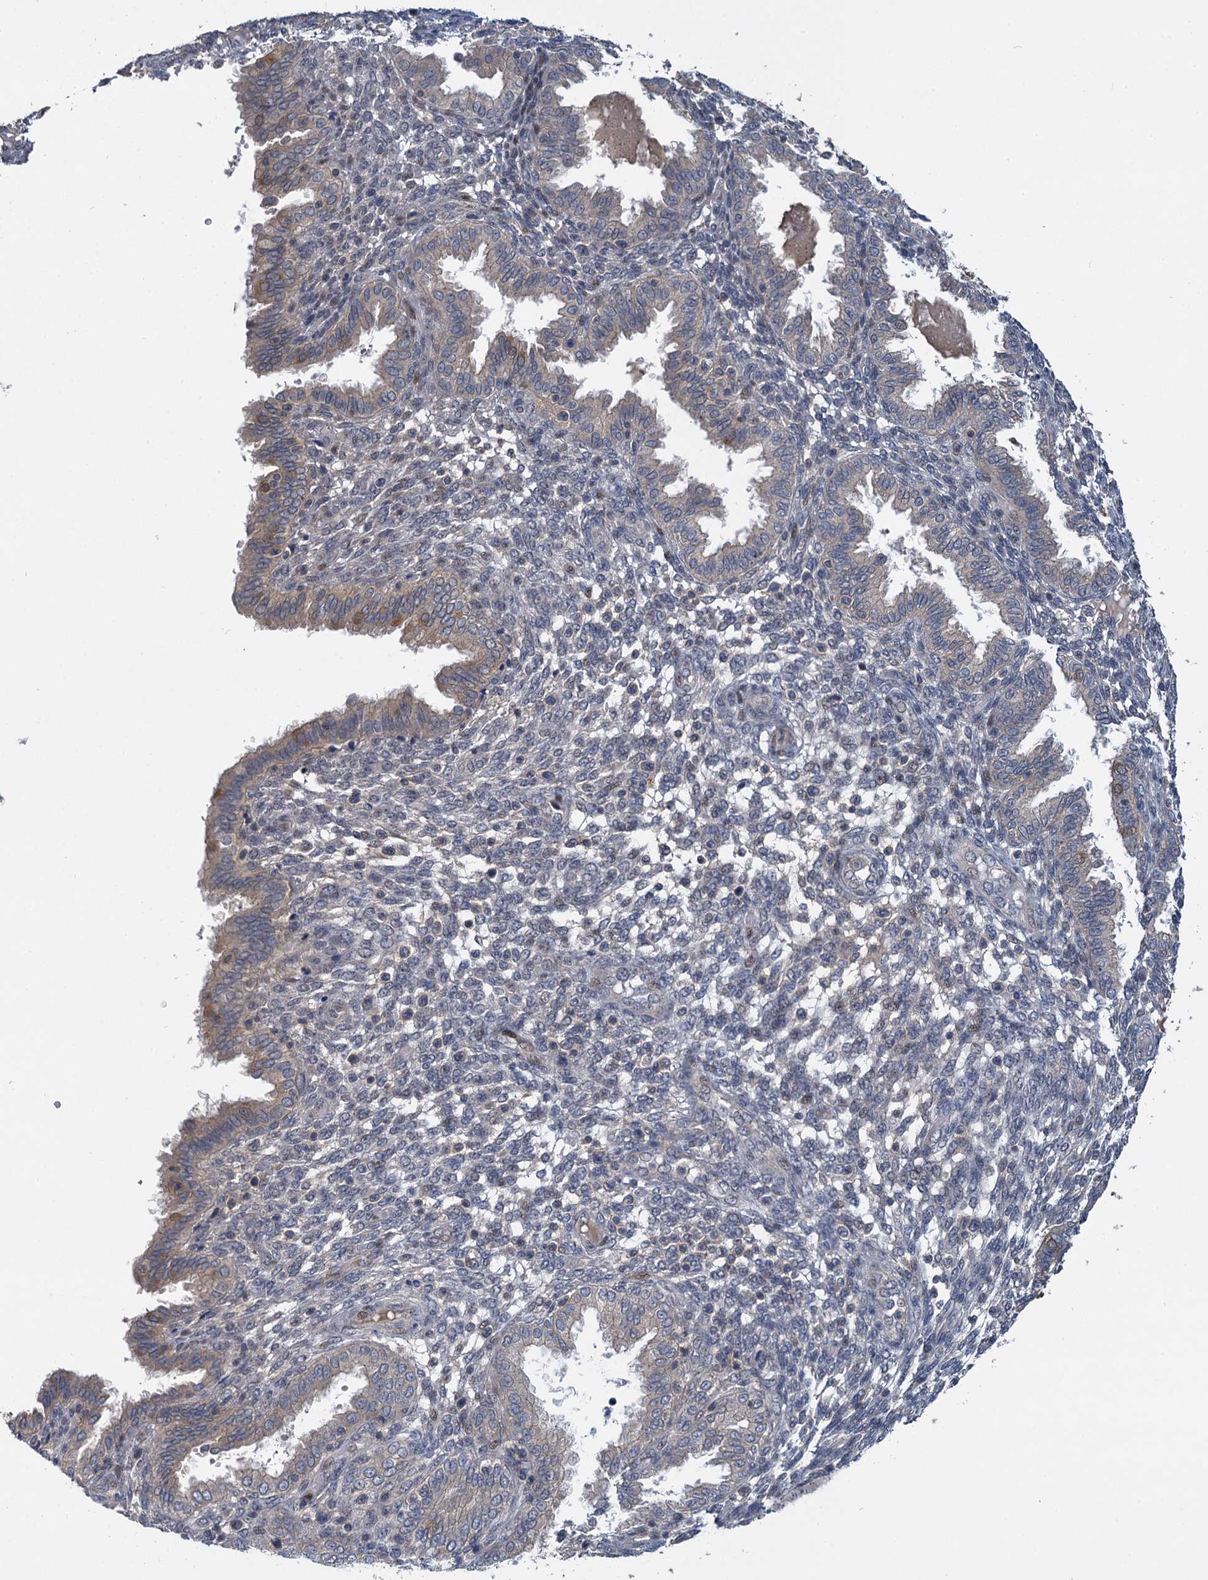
{"staining": {"intensity": "negative", "quantity": "none", "location": "none"}, "tissue": "endometrium", "cell_type": "Cells in endometrial stroma", "image_type": "normal", "snomed": [{"axis": "morphology", "description": "Normal tissue, NOS"}, {"axis": "topography", "description": "Endometrium"}], "caption": "IHC of unremarkable endometrium shows no expression in cells in endometrial stroma. (Stains: DAB (3,3'-diaminobenzidine) immunohistochemistry (IHC) with hematoxylin counter stain, Microscopy: brightfield microscopy at high magnification).", "gene": "TMEM39A", "patient": {"sex": "female", "age": 33}}